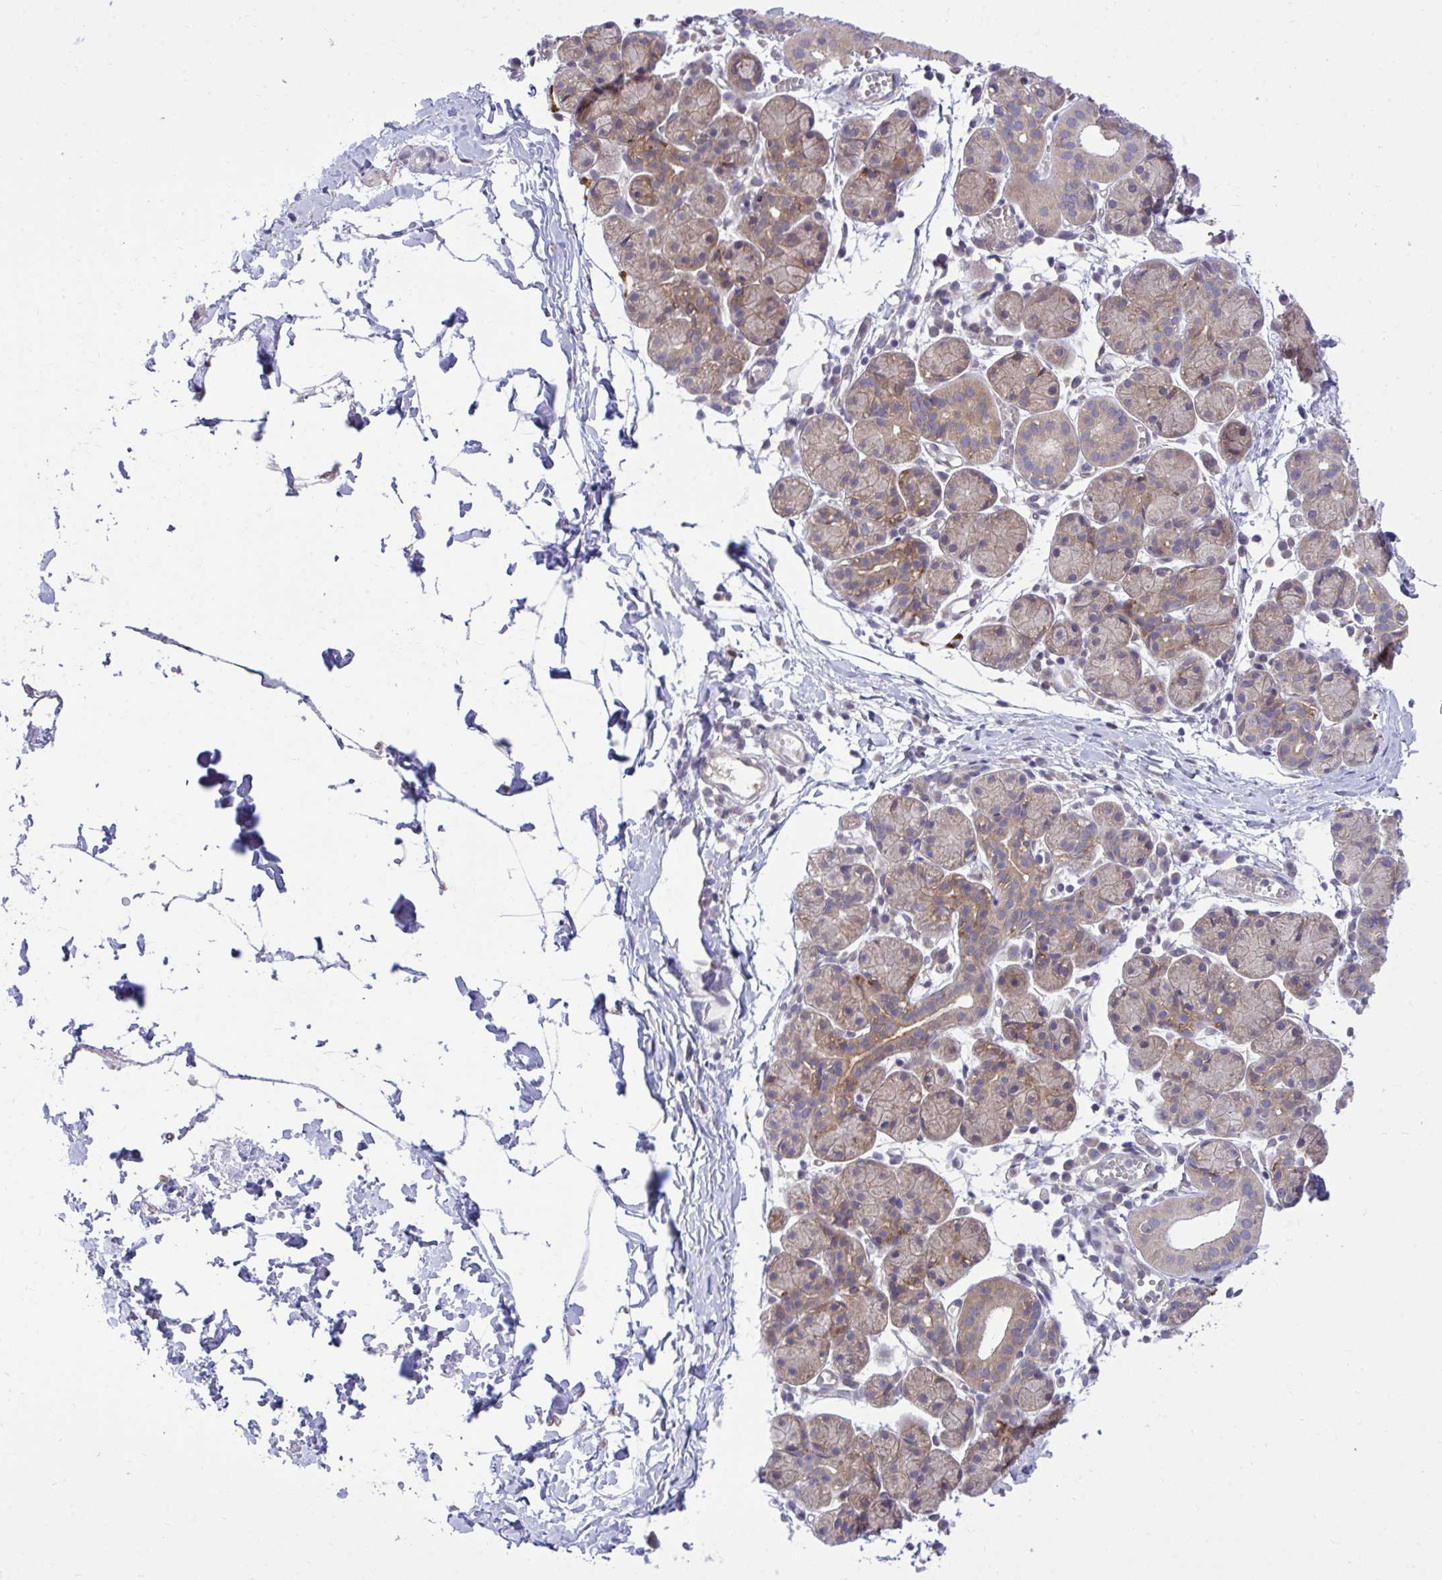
{"staining": {"intensity": "moderate", "quantity": "<25%", "location": "cytoplasmic/membranous"}, "tissue": "salivary gland", "cell_type": "Glandular cells", "image_type": "normal", "snomed": [{"axis": "morphology", "description": "Normal tissue, NOS"}, {"axis": "morphology", "description": "Inflammation, NOS"}, {"axis": "topography", "description": "Lymph node"}, {"axis": "topography", "description": "Salivary gland"}], "caption": "IHC image of unremarkable human salivary gland stained for a protein (brown), which reveals low levels of moderate cytoplasmic/membranous staining in about <25% of glandular cells.", "gene": "CEACAM18", "patient": {"sex": "male", "age": 3}}